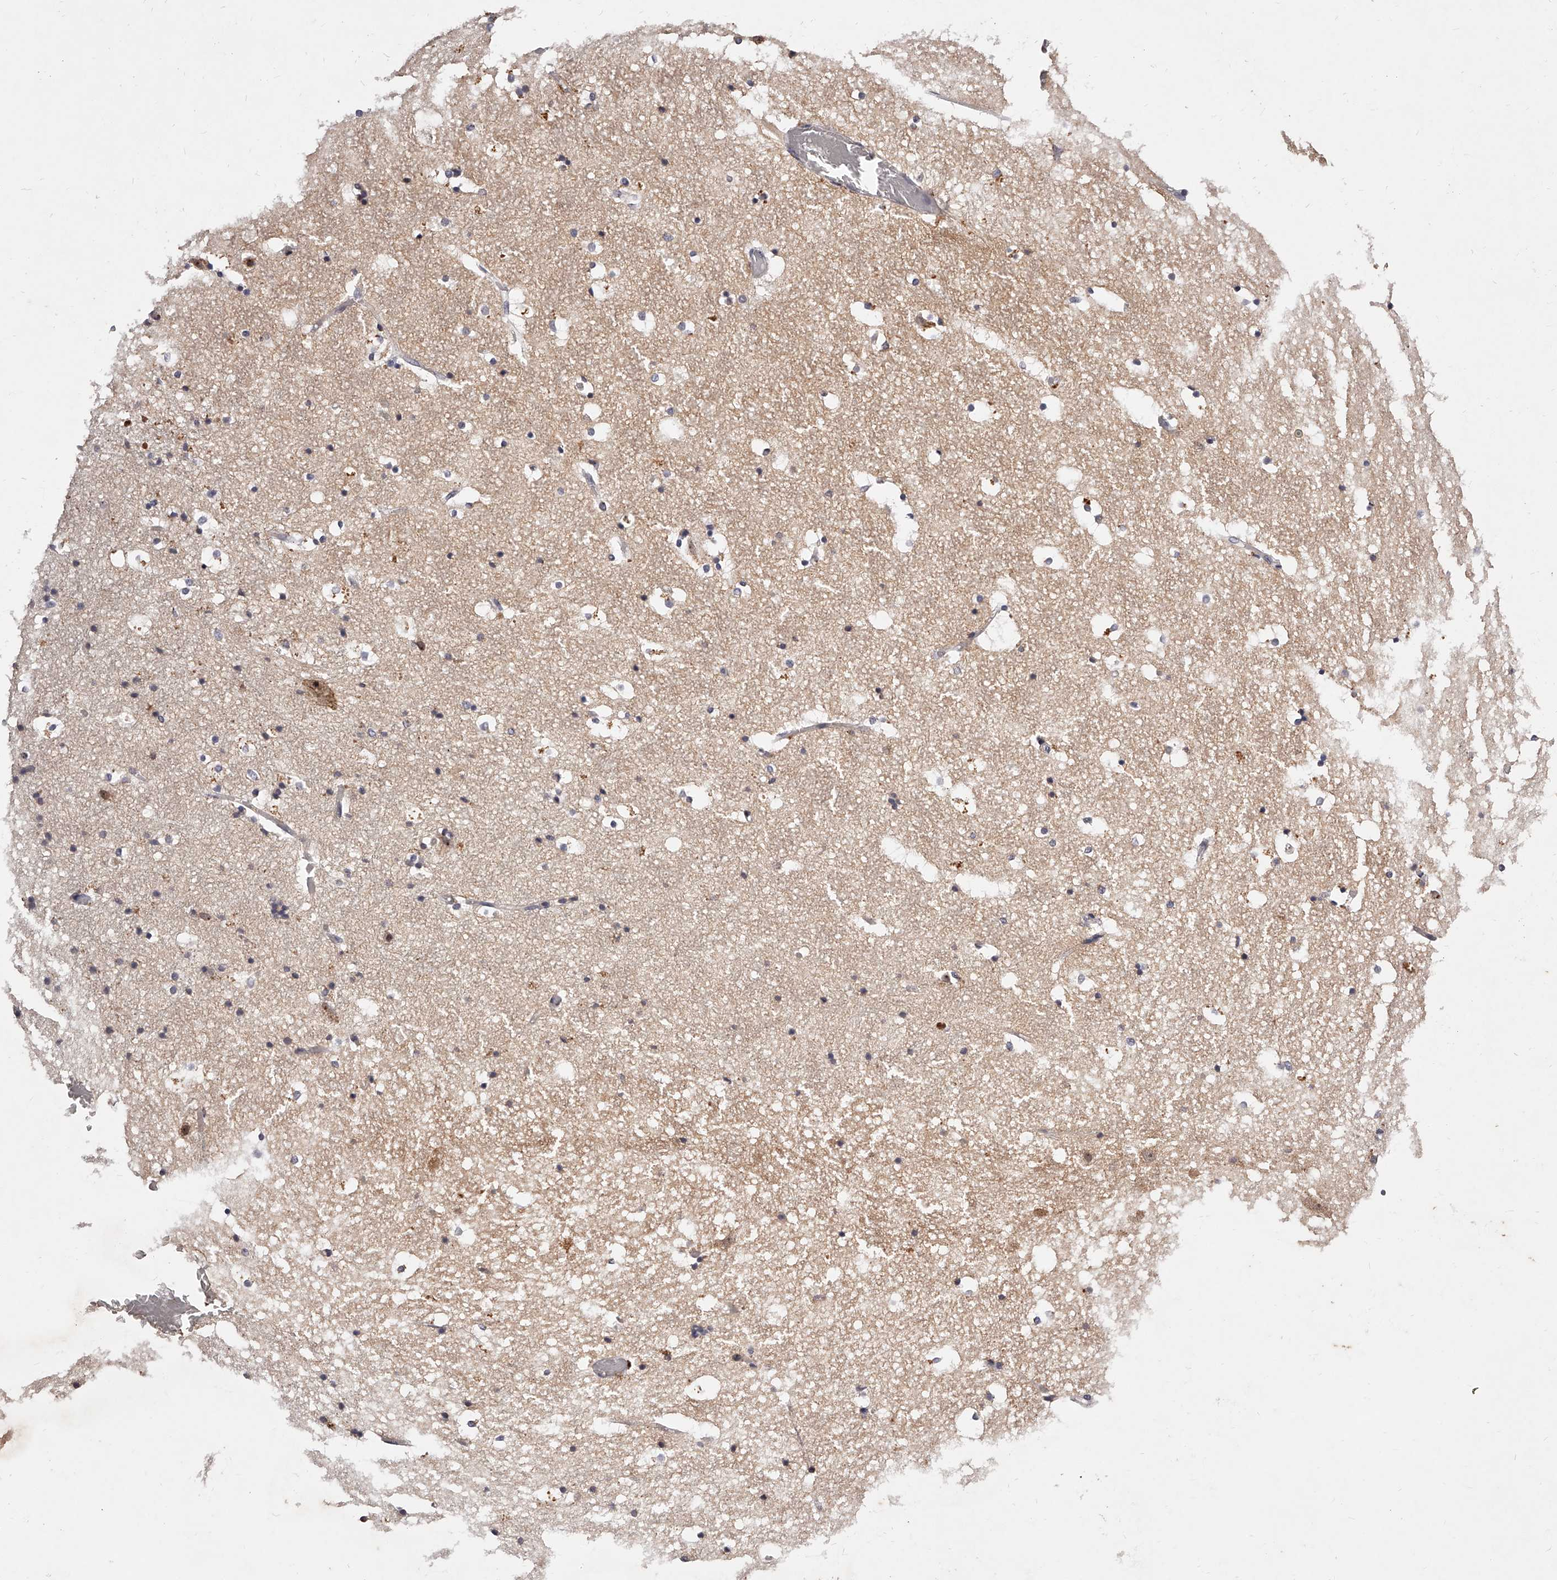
{"staining": {"intensity": "moderate", "quantity": "<25%", "location": "cytoplasmic/membranous"}, "tissue": "hippocampus", "cell_type": "Glial cells", "image_type": "normal", "snomed": [{"axis": "morphology", "description": "Normal tissue, NOS"}, {"axis": "topography", "description": "Hippocampus"}], "caption": "Immunohistochemistry (IHC) (DAB) staining of benign human hippocampus displays moderate cytoplasmic/membranous protein expression in about <25% of glial cells.", "gene": "PHACTR1", "patient": {"sex": "female", "age": 52}}